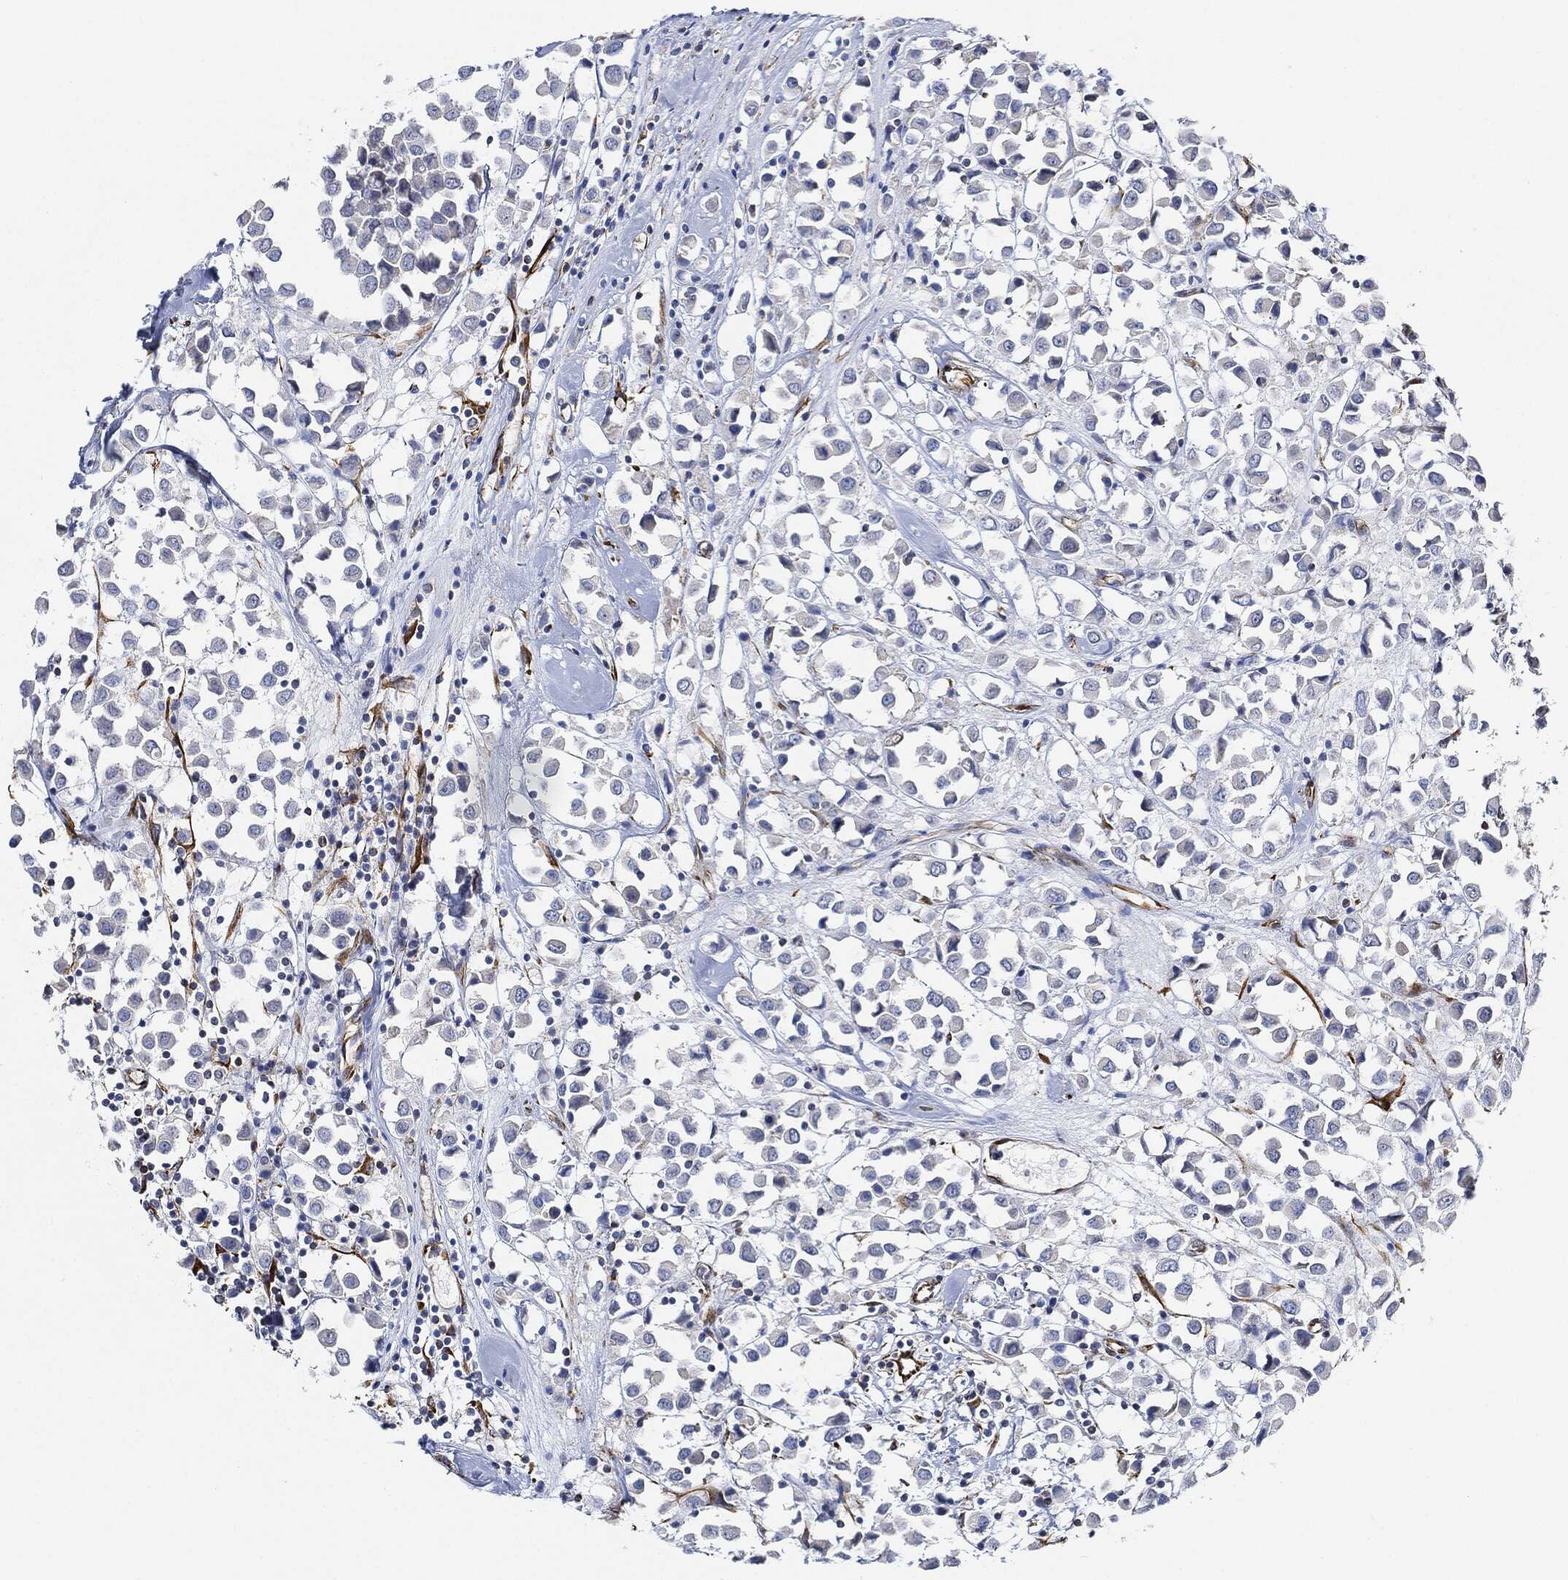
{"staining": {"intensity": "negative", "quantity": "none", "location": "none"}, "tissue": "breast cancer", "cell_type": "Tumor cells", "image_type": "cancer", "snomed": [{"axis": "morphology", "description": "Duct carcinoma"}, {"axis": "topography", "description": "Breast"}], "caption": "Immunohistochemistry (IHC) image of human breast intraductal carcinoma stained for a protein (brown), which shows no staining in tumor cells.", "gene": "THSD1", "patient": {"sex": "female", "age": 61}}